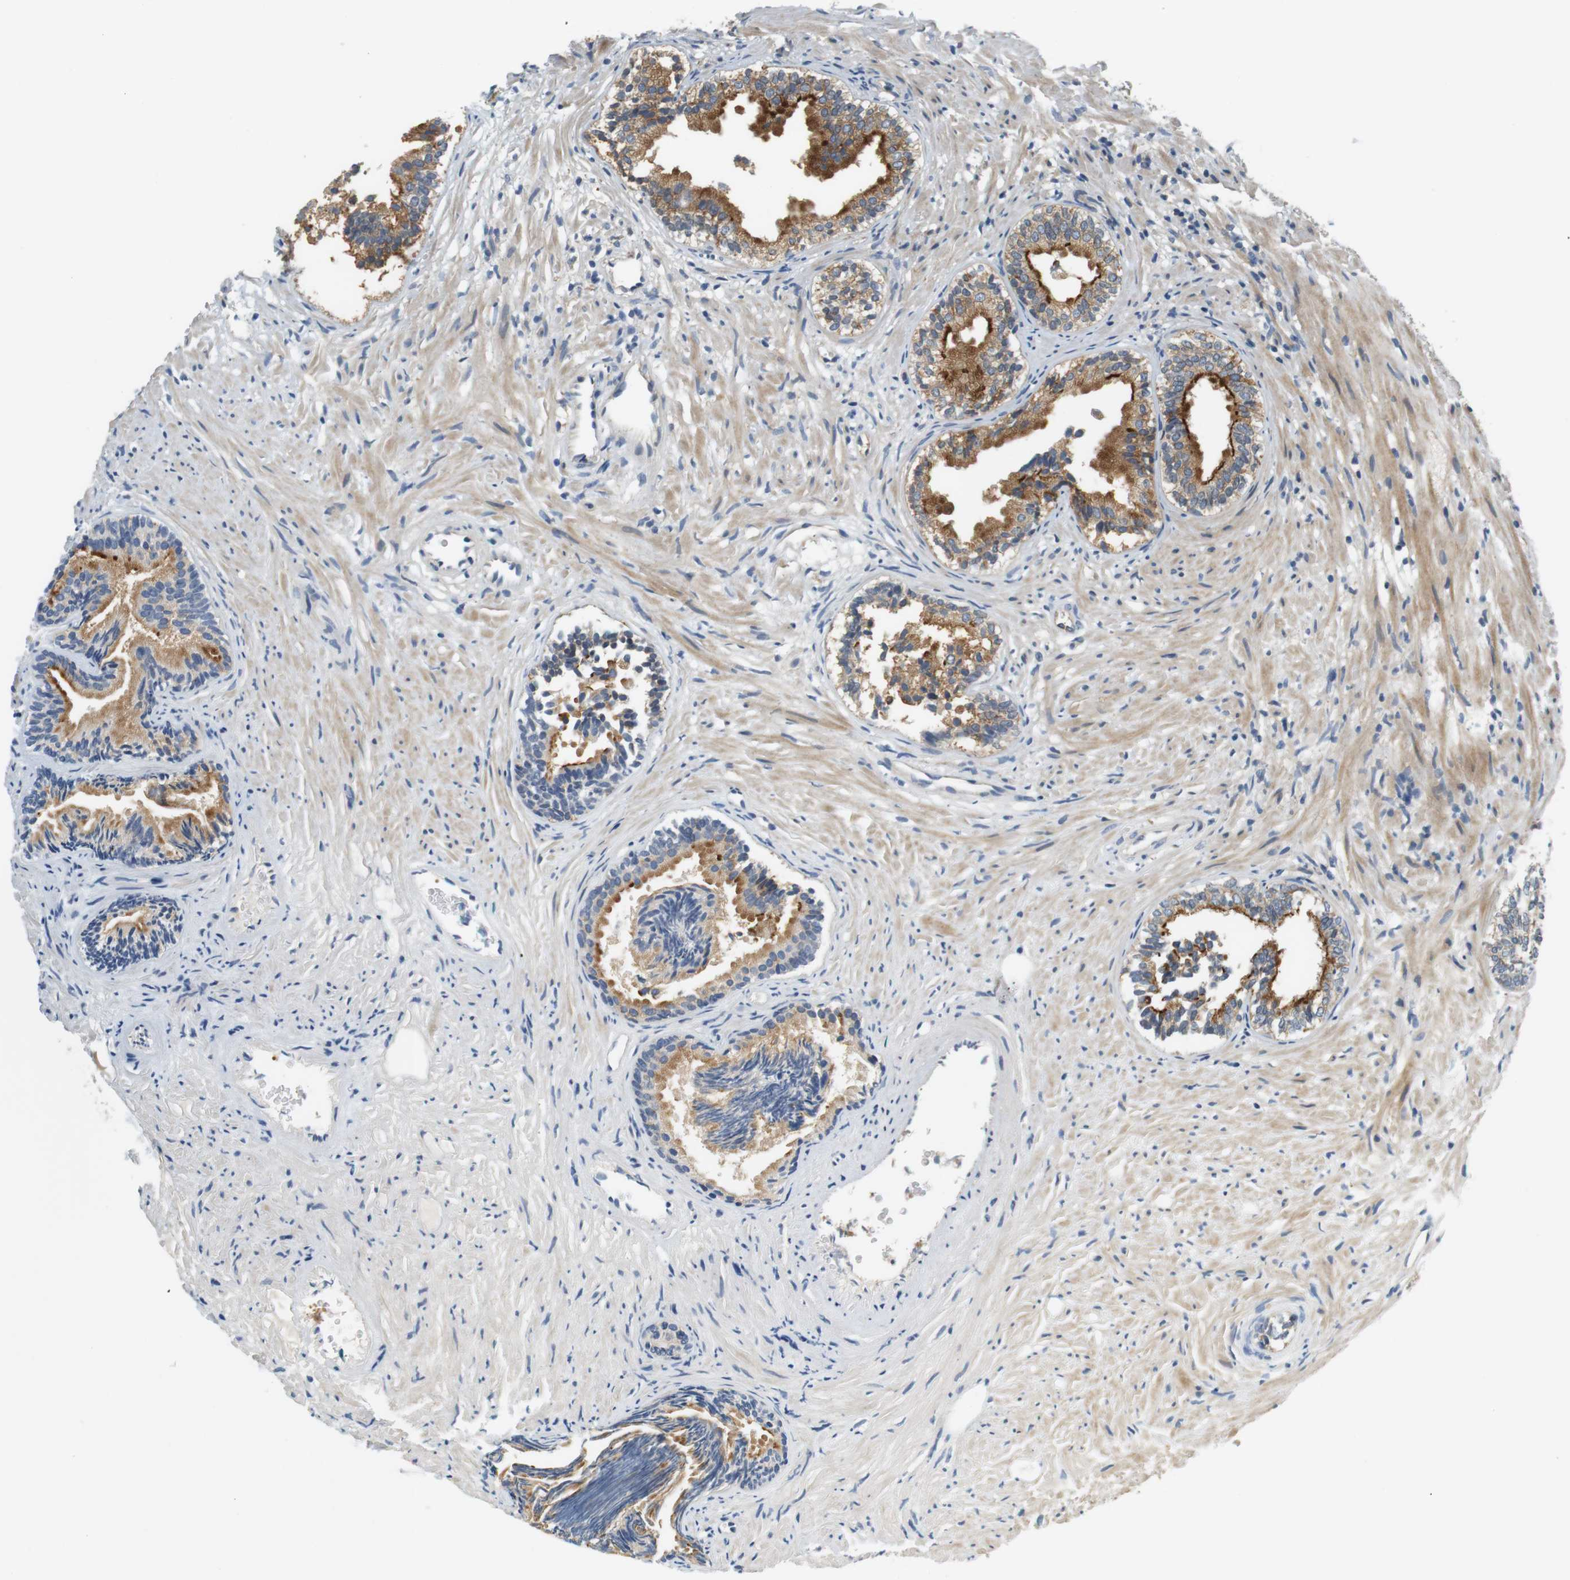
{"staining": {"intensity": "moderate", "quantity": ">75%", "location": "cytoplasmic/membranous"}, "tissue": "prostate", "cell_type": "Glandular cells", "image_type": "normal", "snomed": [{"axis": "morphology", "description": "Normal tissue, NOS"}, {"axis": "topography", "description": "Prostate"}], "caption": "Protein staining exhibits moderate cytoplasmic/membranous positivity in approximately >75% of glandular cells in normal prostate.", "gene": "SH3GLB1", "patient": {"sex": "male", "age": 76}}